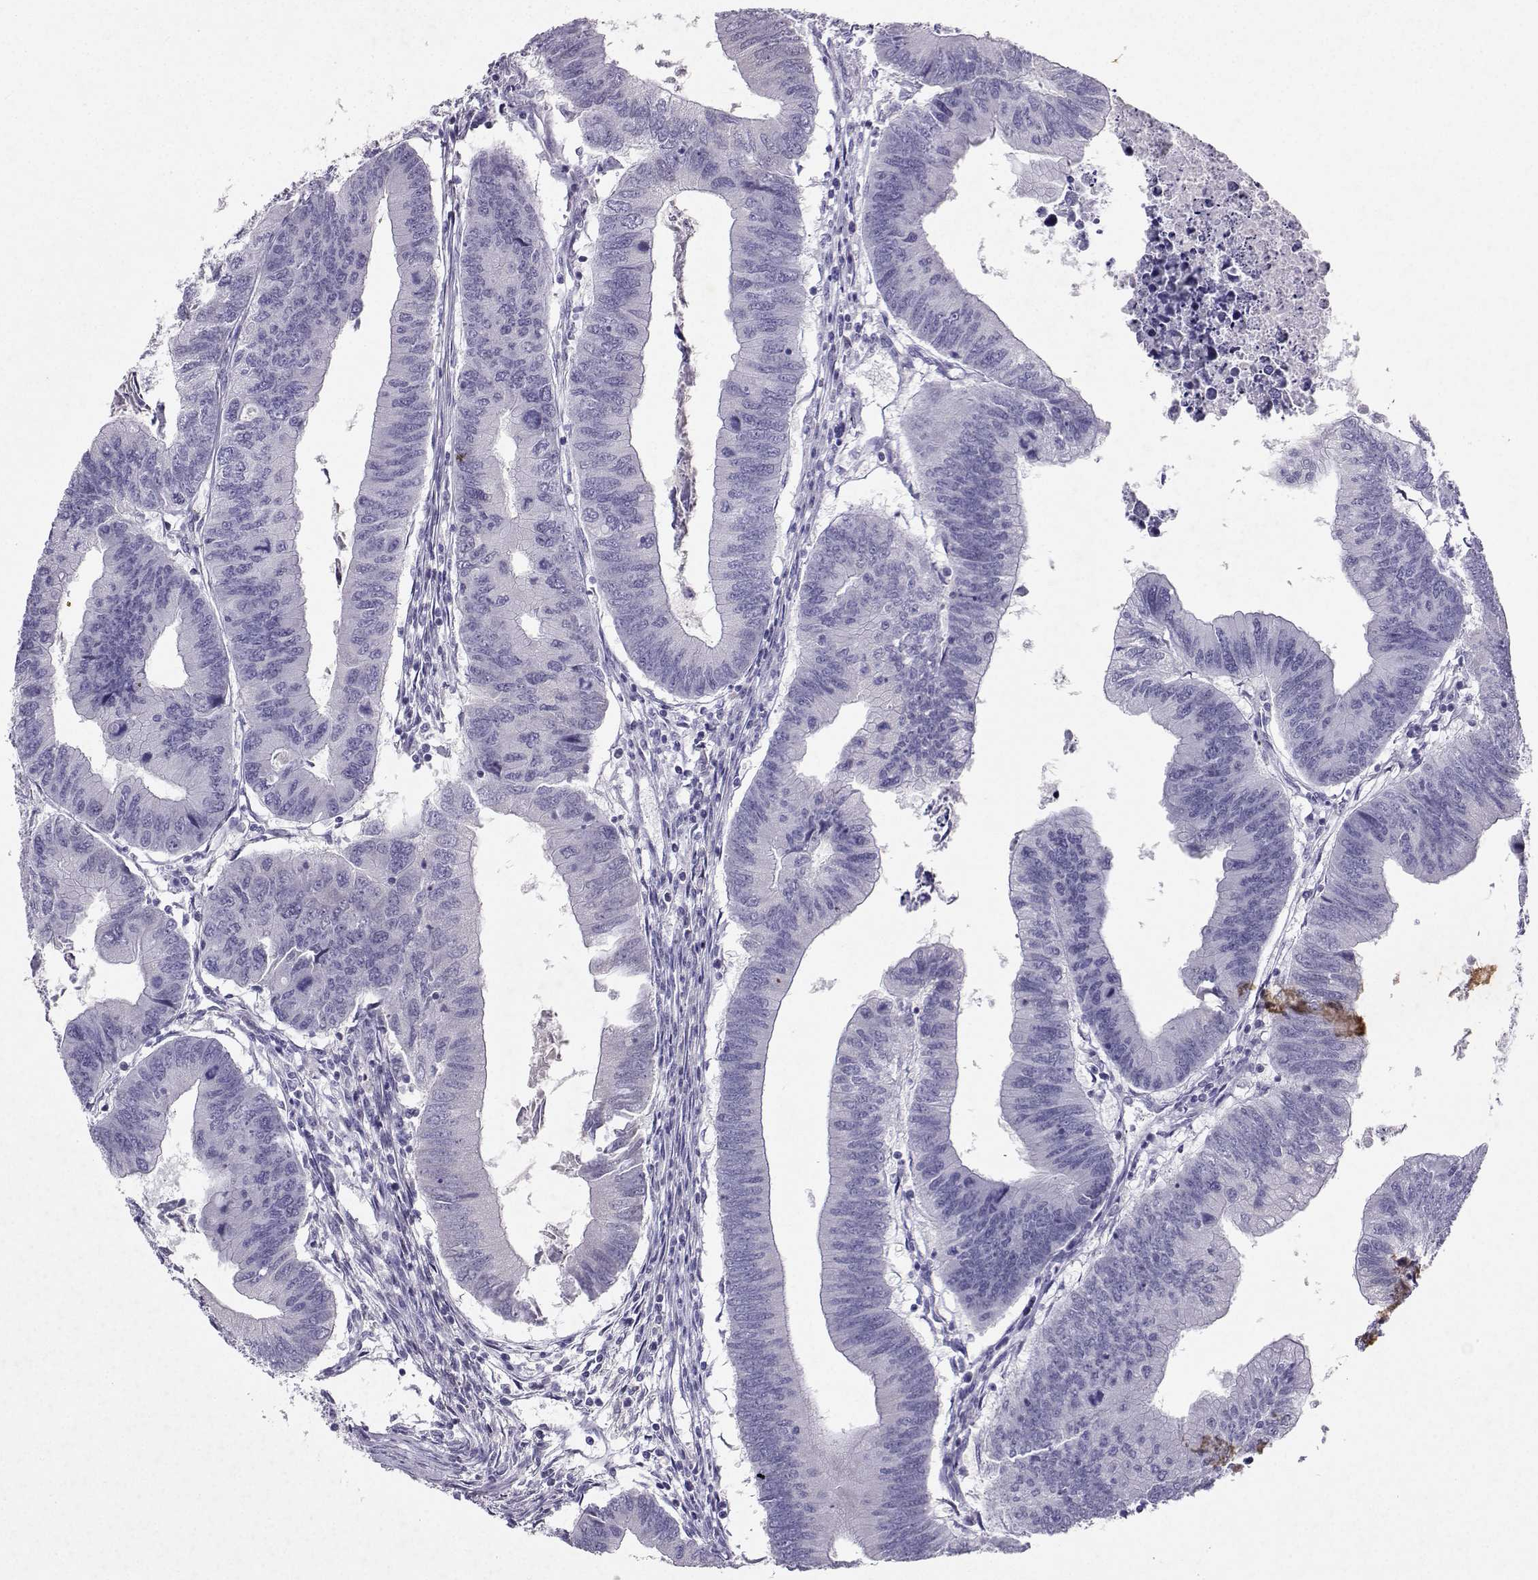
{"staining": {"intensity": "negative", "quantity": "none", "location": "none"}, "tissue": "colorectal cancer", "cell_type": "Tumor cells", "image_type": "cancer", "snomed": [{"axis": "morphology", "description": "Adenocarcinoma, NOS"}, {"axis": "topography", "description": "Colon"}], "caption": "Colorectal adenocarcinoma stained for a protein using IHC exhibits no positivity tumor cells.", "gene": "GRIK4", "patient": {"sex": "male", "age": 53}}